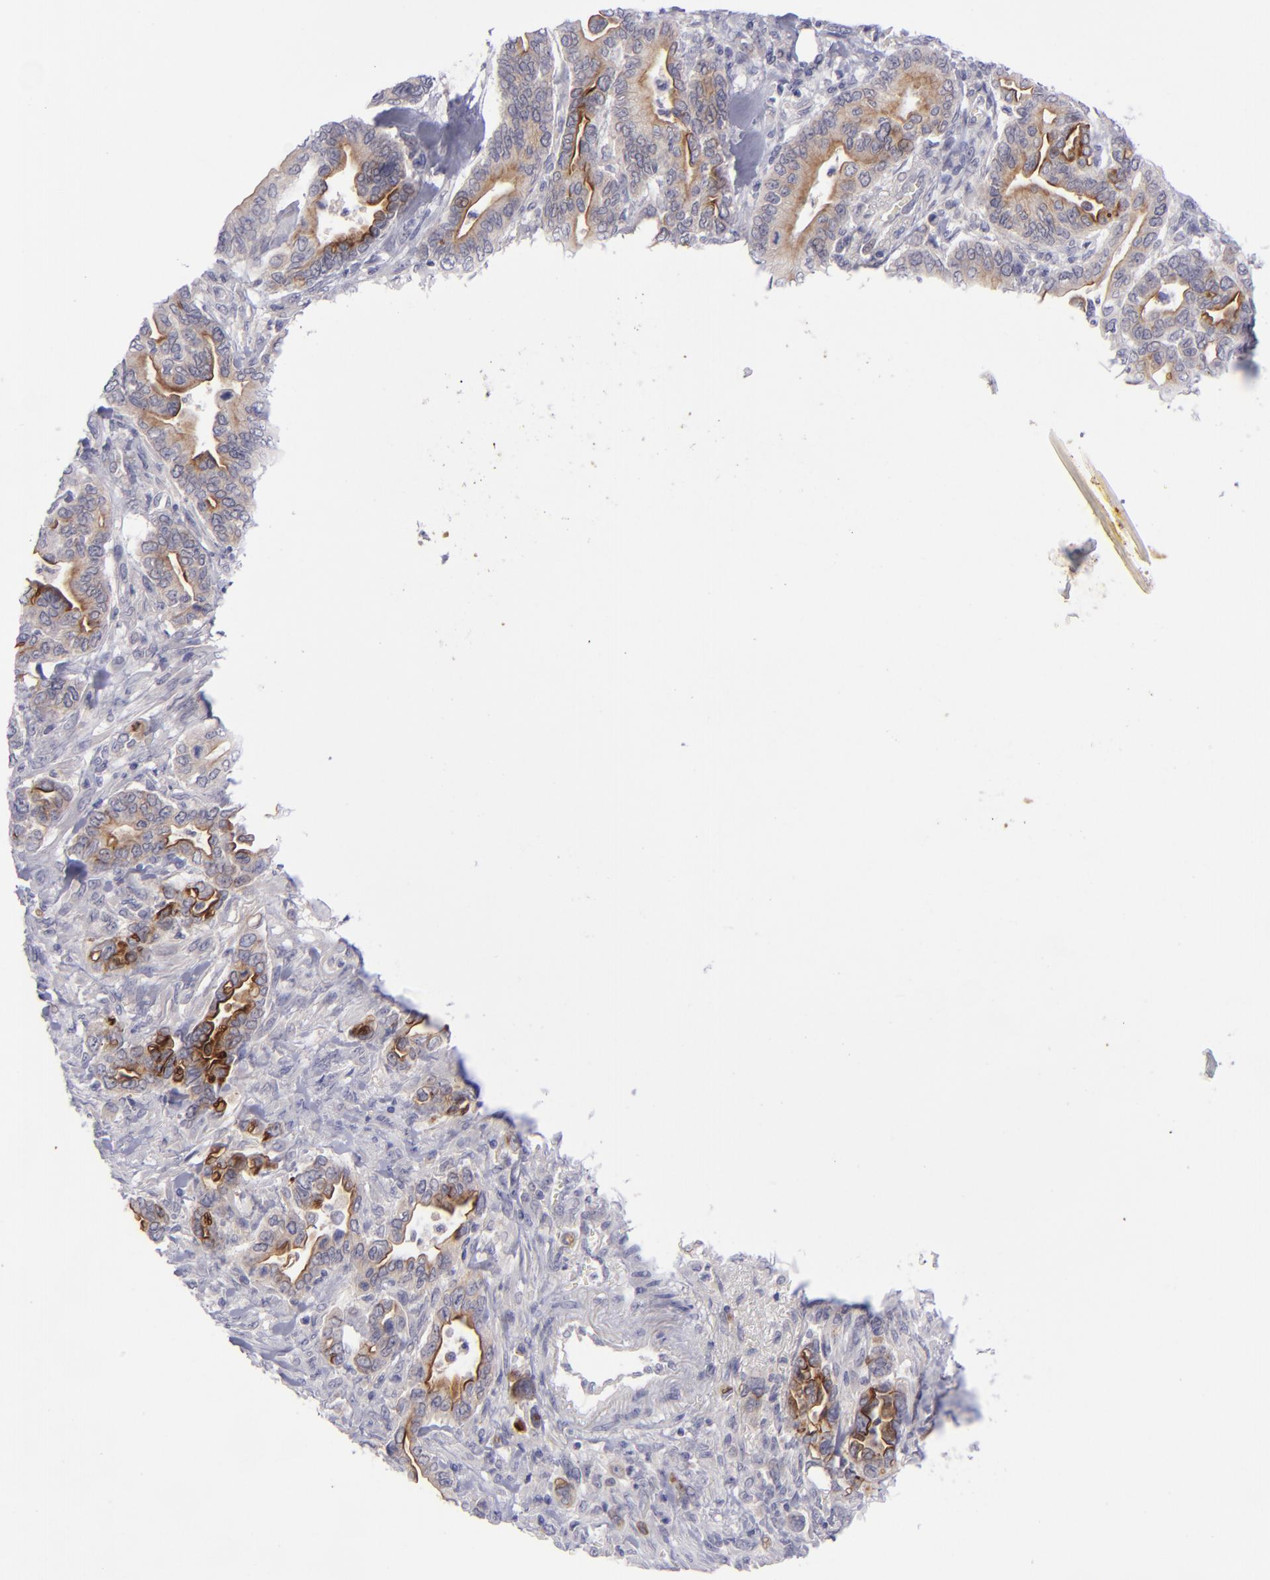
{"staining": {"intensity": "weak", "quantity": "25%-75%", "location": "cytoplasmic/membranous"}, "tissue": "pancreatic cancer", "cell_type": "Tumor cells", "image_type": "cancer", "snomed": [{"axis": "morphology", "description": "Adenocarcinoma, NOS"}, {"axis": "topography", "description": "Pancreas"}], "caption": "Pancreatic adenocarcinoma stained with a brown dye shows weak cytoplasmic/membranous positive expression in approximately 25%-75% of tumor cells.", "gene": "EVPL", "patient": {"sex": "female", "age": 57}}